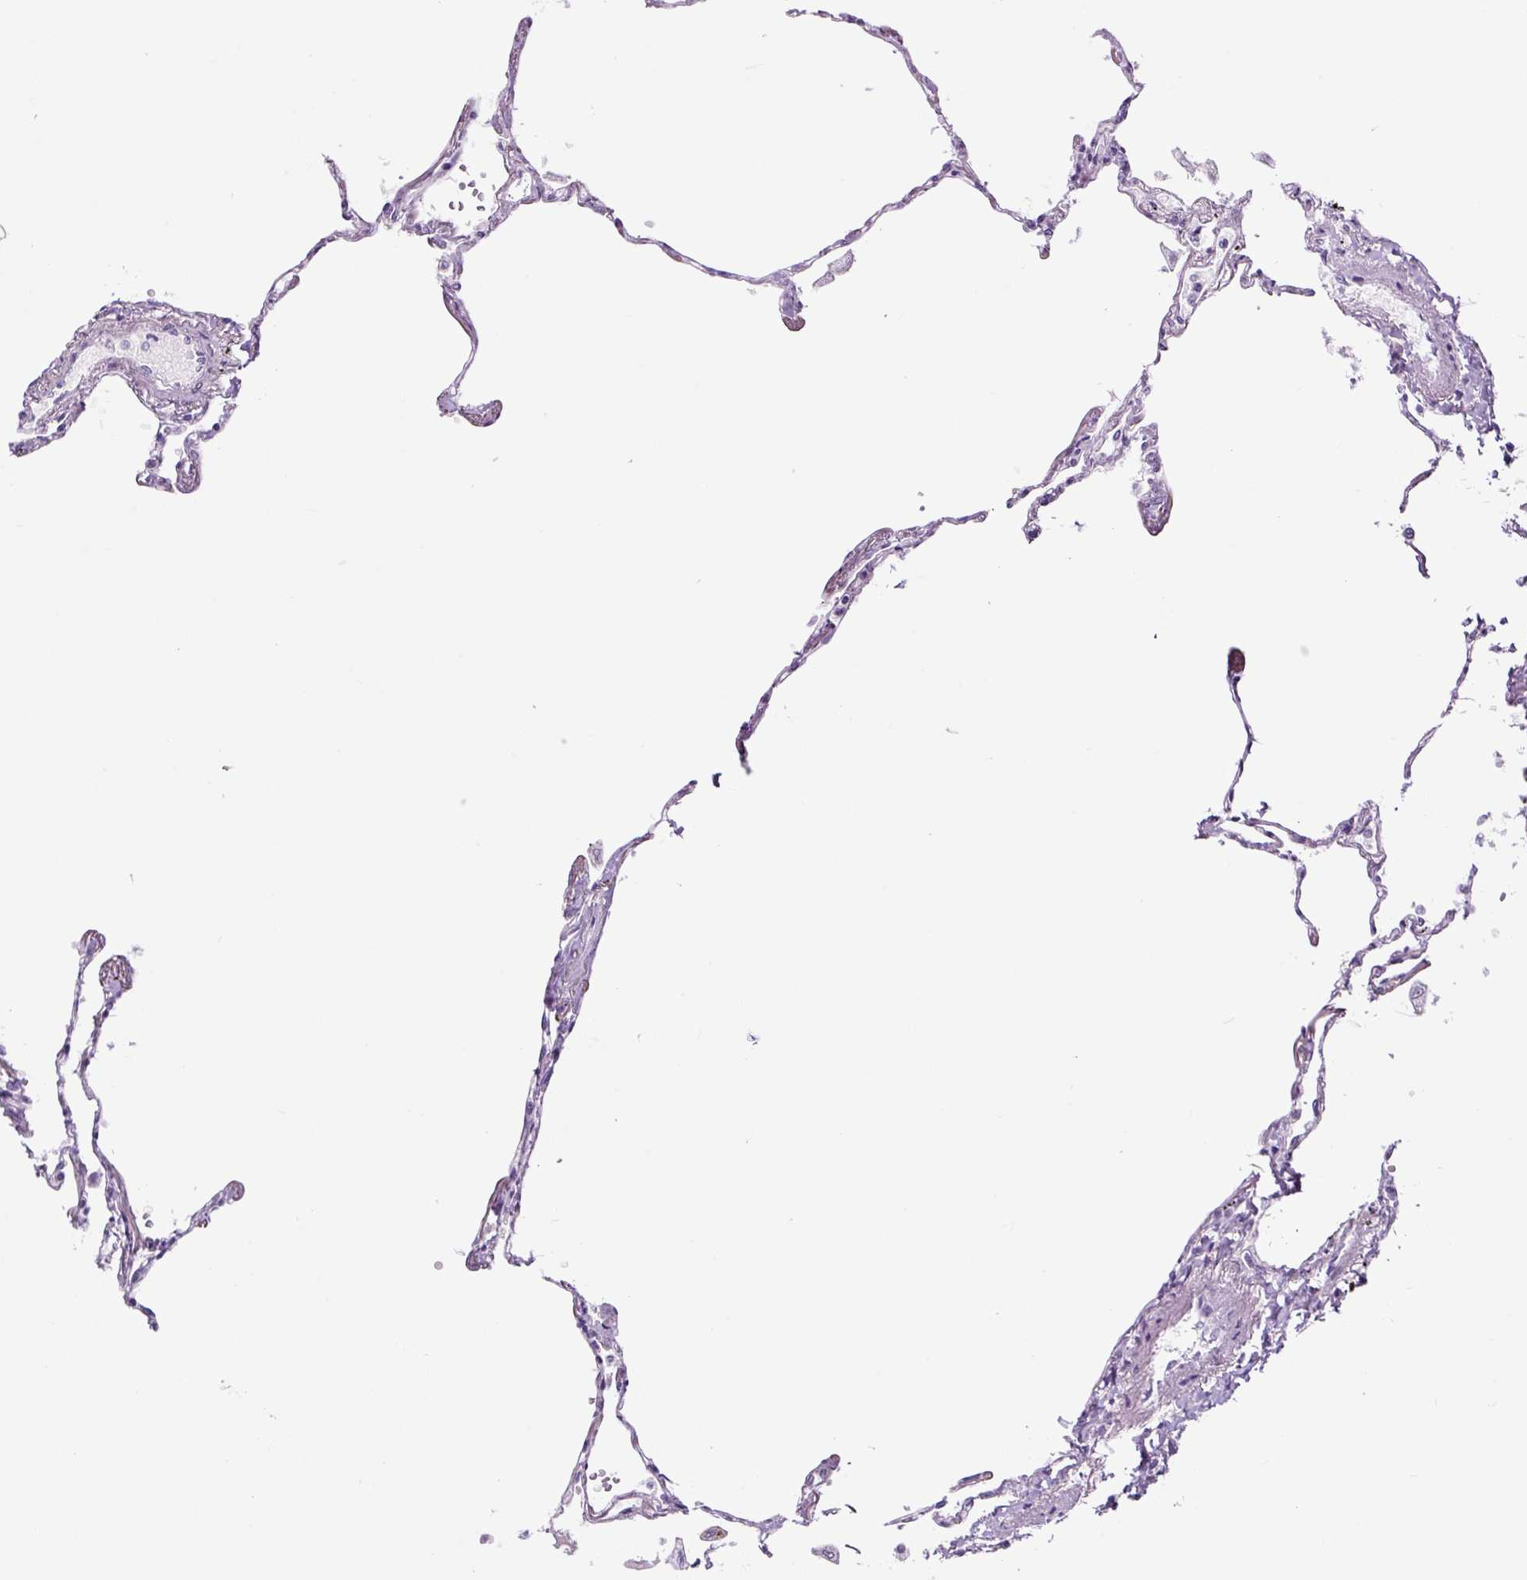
{"staining": {"intensity": "negative", "quantity": "none", "location": "none"}, "tissue": "lung", "cell_type": "Alveolar cells", "image_type": "normal", "snomed": [{"axis": "morphology", "description": "Normal tissue, NOS"}, {"axis": "topography", "description": "Lung"}], "caption": "The histopathology image displays no significant positivity in alveolar cells of lung.", "gene": "RNF212B", "patient": {"sex": "female", "age": 67}}